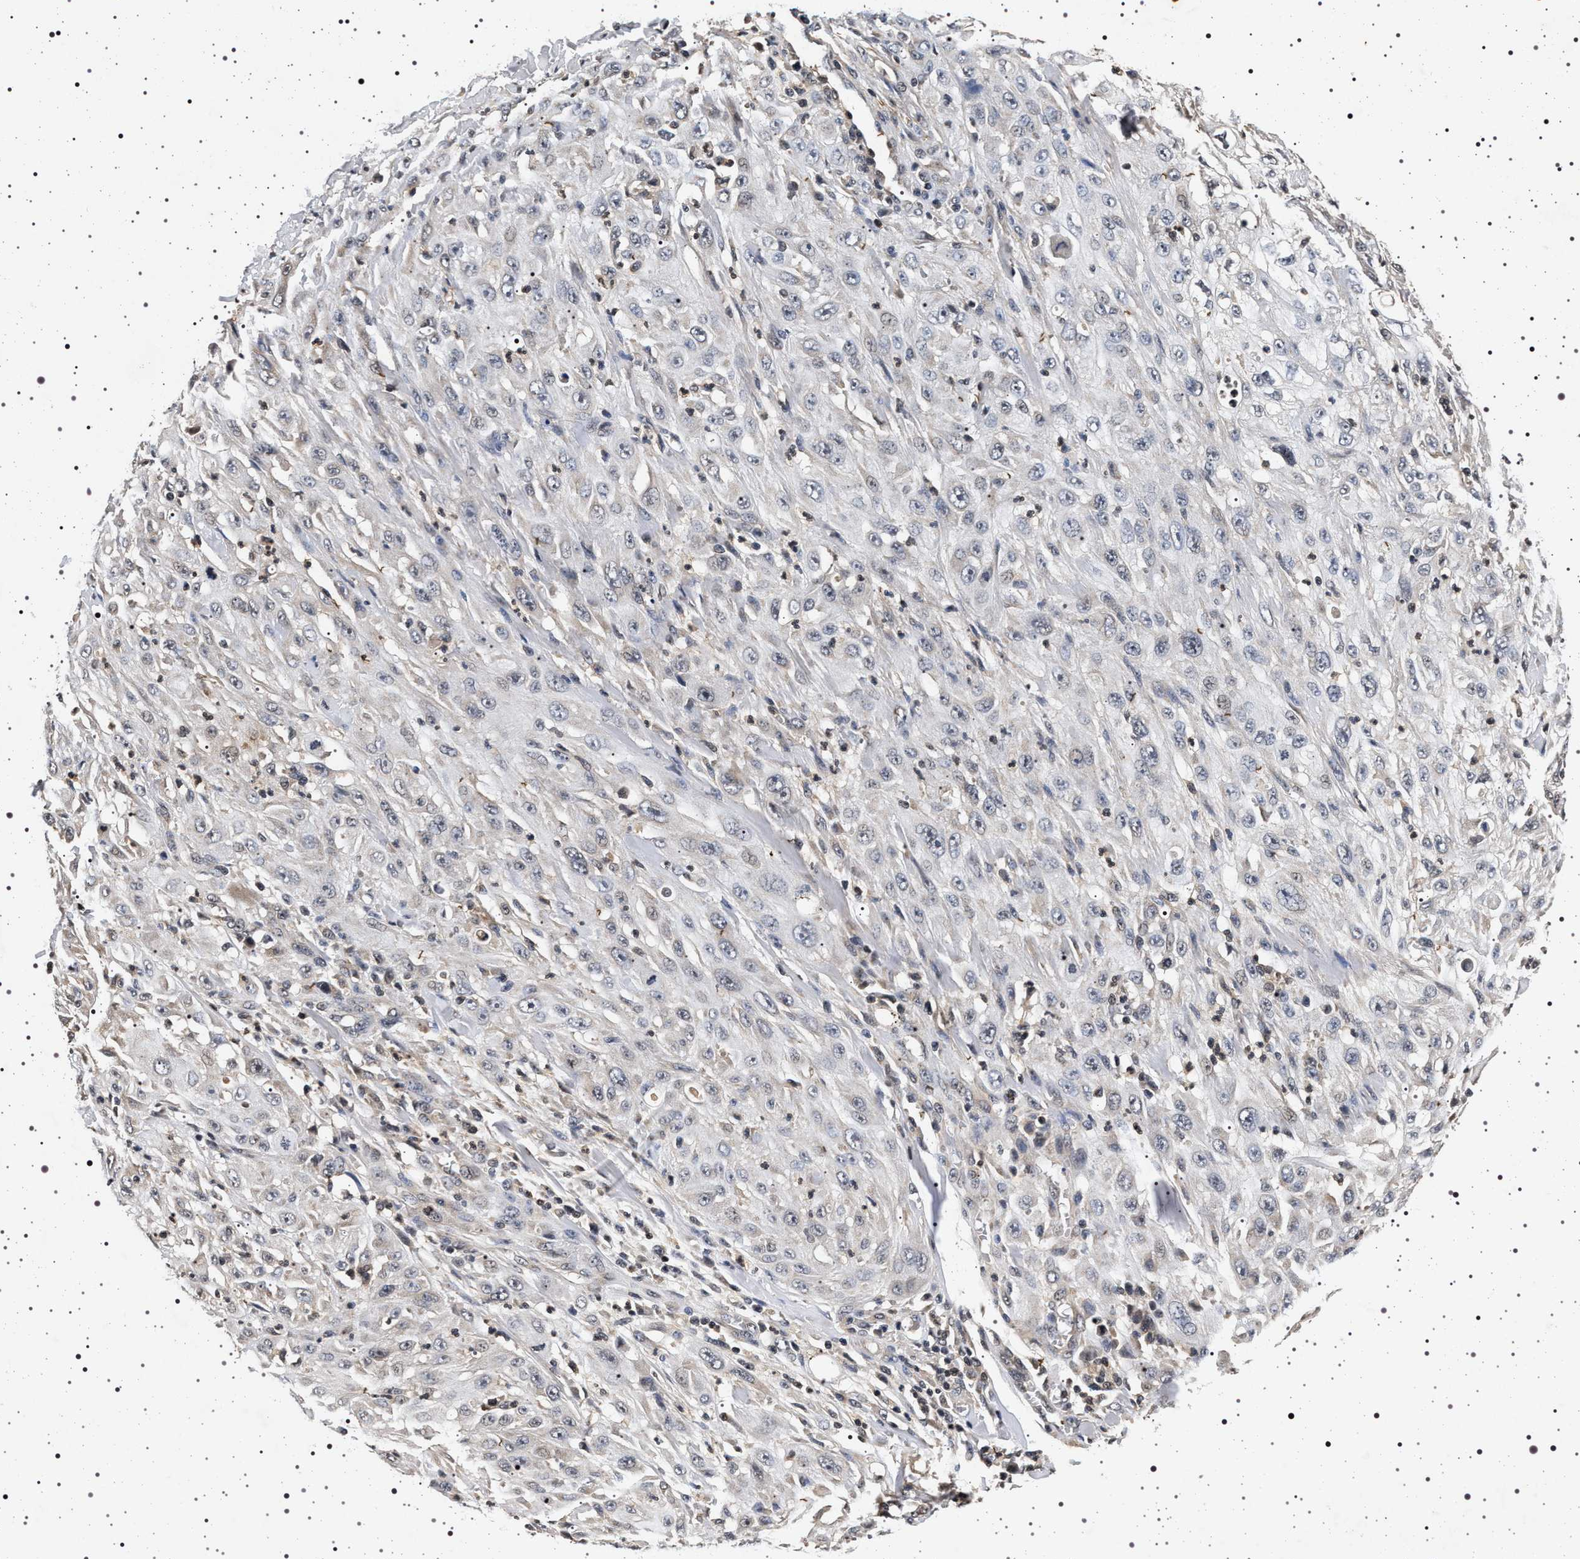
{"staining": {"intensity": "negative", "quantity": "none", "location": "none"}, "tissue": "skin cancer", "cell_type": "Tumor cells", "image_type": "cancer", "snomed": [{"axis": "morphology", "description": "Squamous cell carcinoma, NOS"}, {"axis": "morphology", "description": "Squamous cell carcinoma, metastatic, NOS"}, {"axis": "topography", "description": "Skin"}, {"axis": "topography", "description": "Lymph node"}], "caption": "Metastatic squamous cell carcinoma (skin) stained for a protein using immunohistochemistry exhibits no staining tumor cells.", "gene": "CDKN1B", "patient": {"sex": "male", "age": 75}}